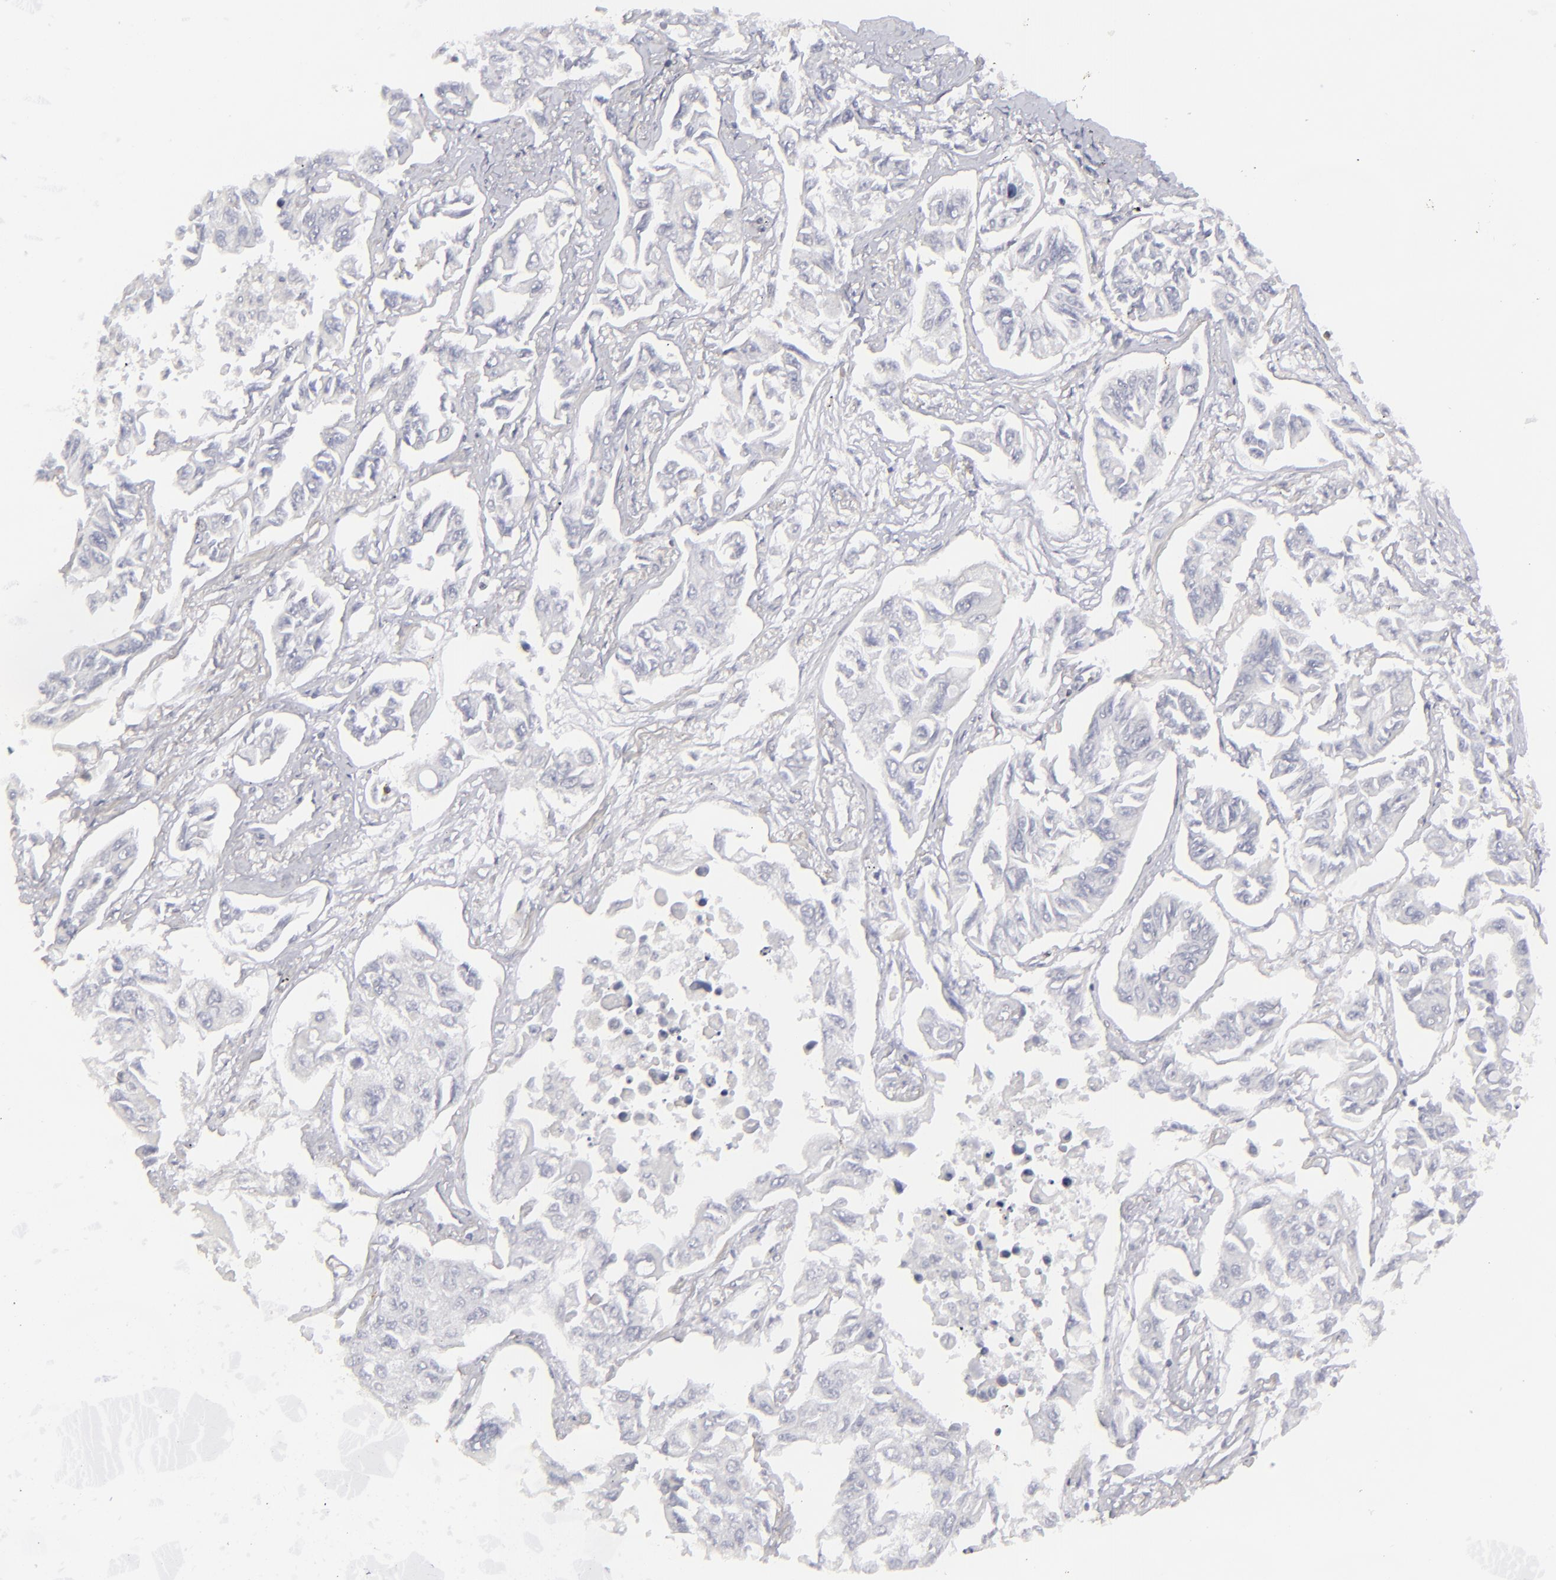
{"staining": {"intensity": "negative", "quantity": "none", "location": "none"}, "tissue": "lung cancer", "cell_type": "Tumor cells", "image_type": "cancer", "snomed": [{"axis": "morphology", "description": "Adenocarcinoma, NOS"}, {"axis": "topography", "description": "Lung"}], "caption": "Lung adenocarcinoma was stained to show a protein in brown. There is no significant expression in tumor cells.", "gene": "CD7", "patient": {"sex": "male", "age": 64}}